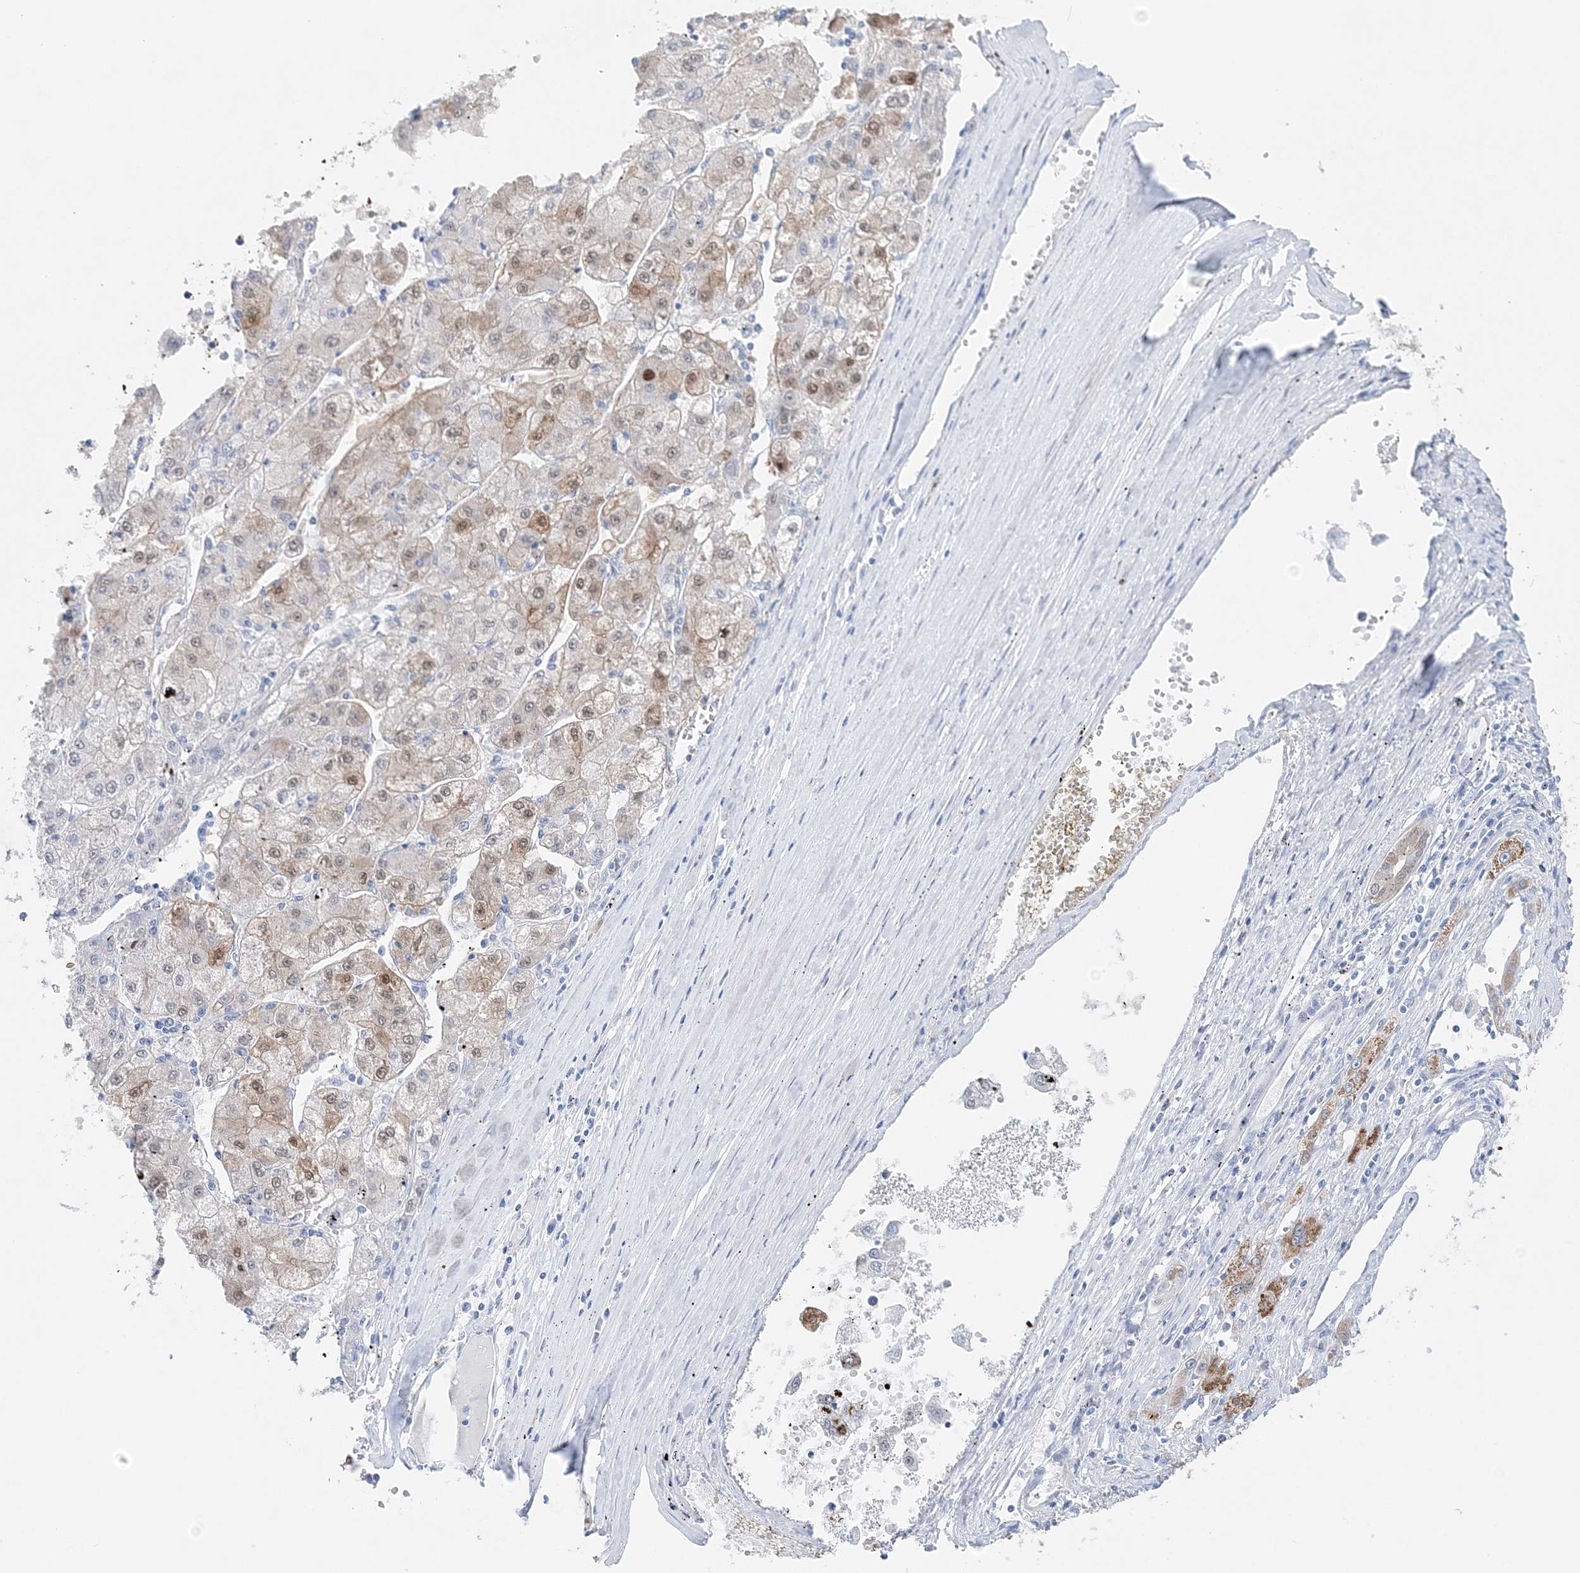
{"staining": {"intensity": "moderate", "quantity": "<25%", "location": "cytoplasmic/membranous,nuclear"}, "tissue": "liver cancer", "cell_type": "Tumor cells", "image_type": "cancer", "snomed": [{"axis": "morphology", "description": "Carcinoma, Hepatocellular, NOS"}, {"axis": "topography", "description": "Liver"}], "caption": "This histopathology image exhibits immunohistochemistry (IHC) staining of human hepatocellular carcinoma (liver), with low moderate cytoplasmic/membranous and nuclear positivity in about <25% of tumor cells.", "gene": "HMGCS1", "patient": {"sex": "male", "age": 72}}